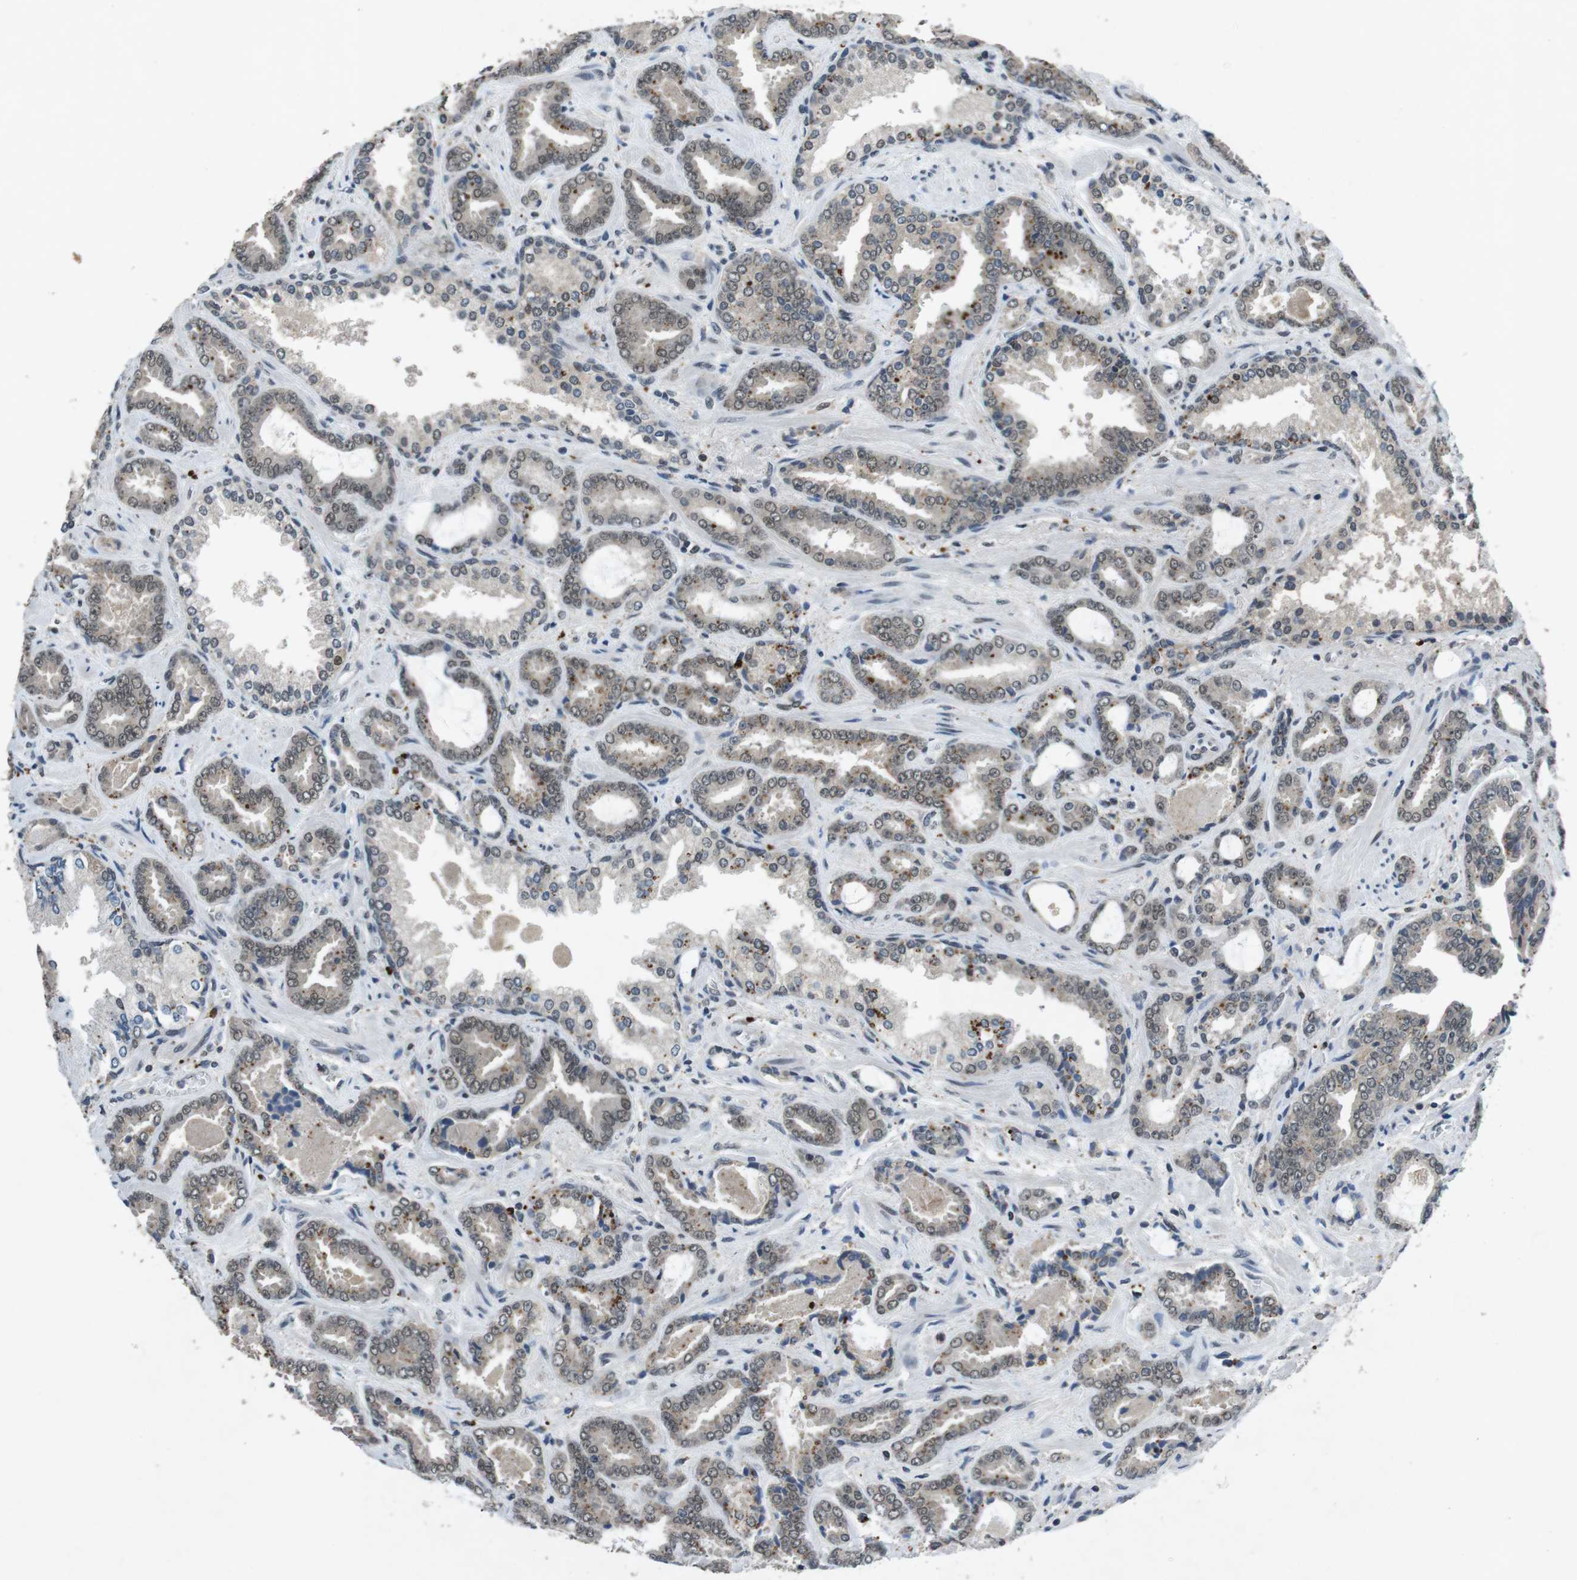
{"staining": {"intensity": "weak", "quantity": "25%-75%", "location": "nuclear"}, "tissue": "prostate cancer", "cell_type": "Tumor cells", "image_type": "cancer", "snomed": [{"axis": "morphology", "description": "Adenocarcinoma, Low grade"}, {"axis": "topography", "description": "Prostate"}], "caption": "Tumor cells display weak nuclear positivity in approximately 25%-75% of cells in prostate adenocarcinoma (low-grade). Ihc stains the protein of interest in brown and the nuclei are stained blue.", "gene": "USP7", "patient": {"sex": "male", "age": 60}}